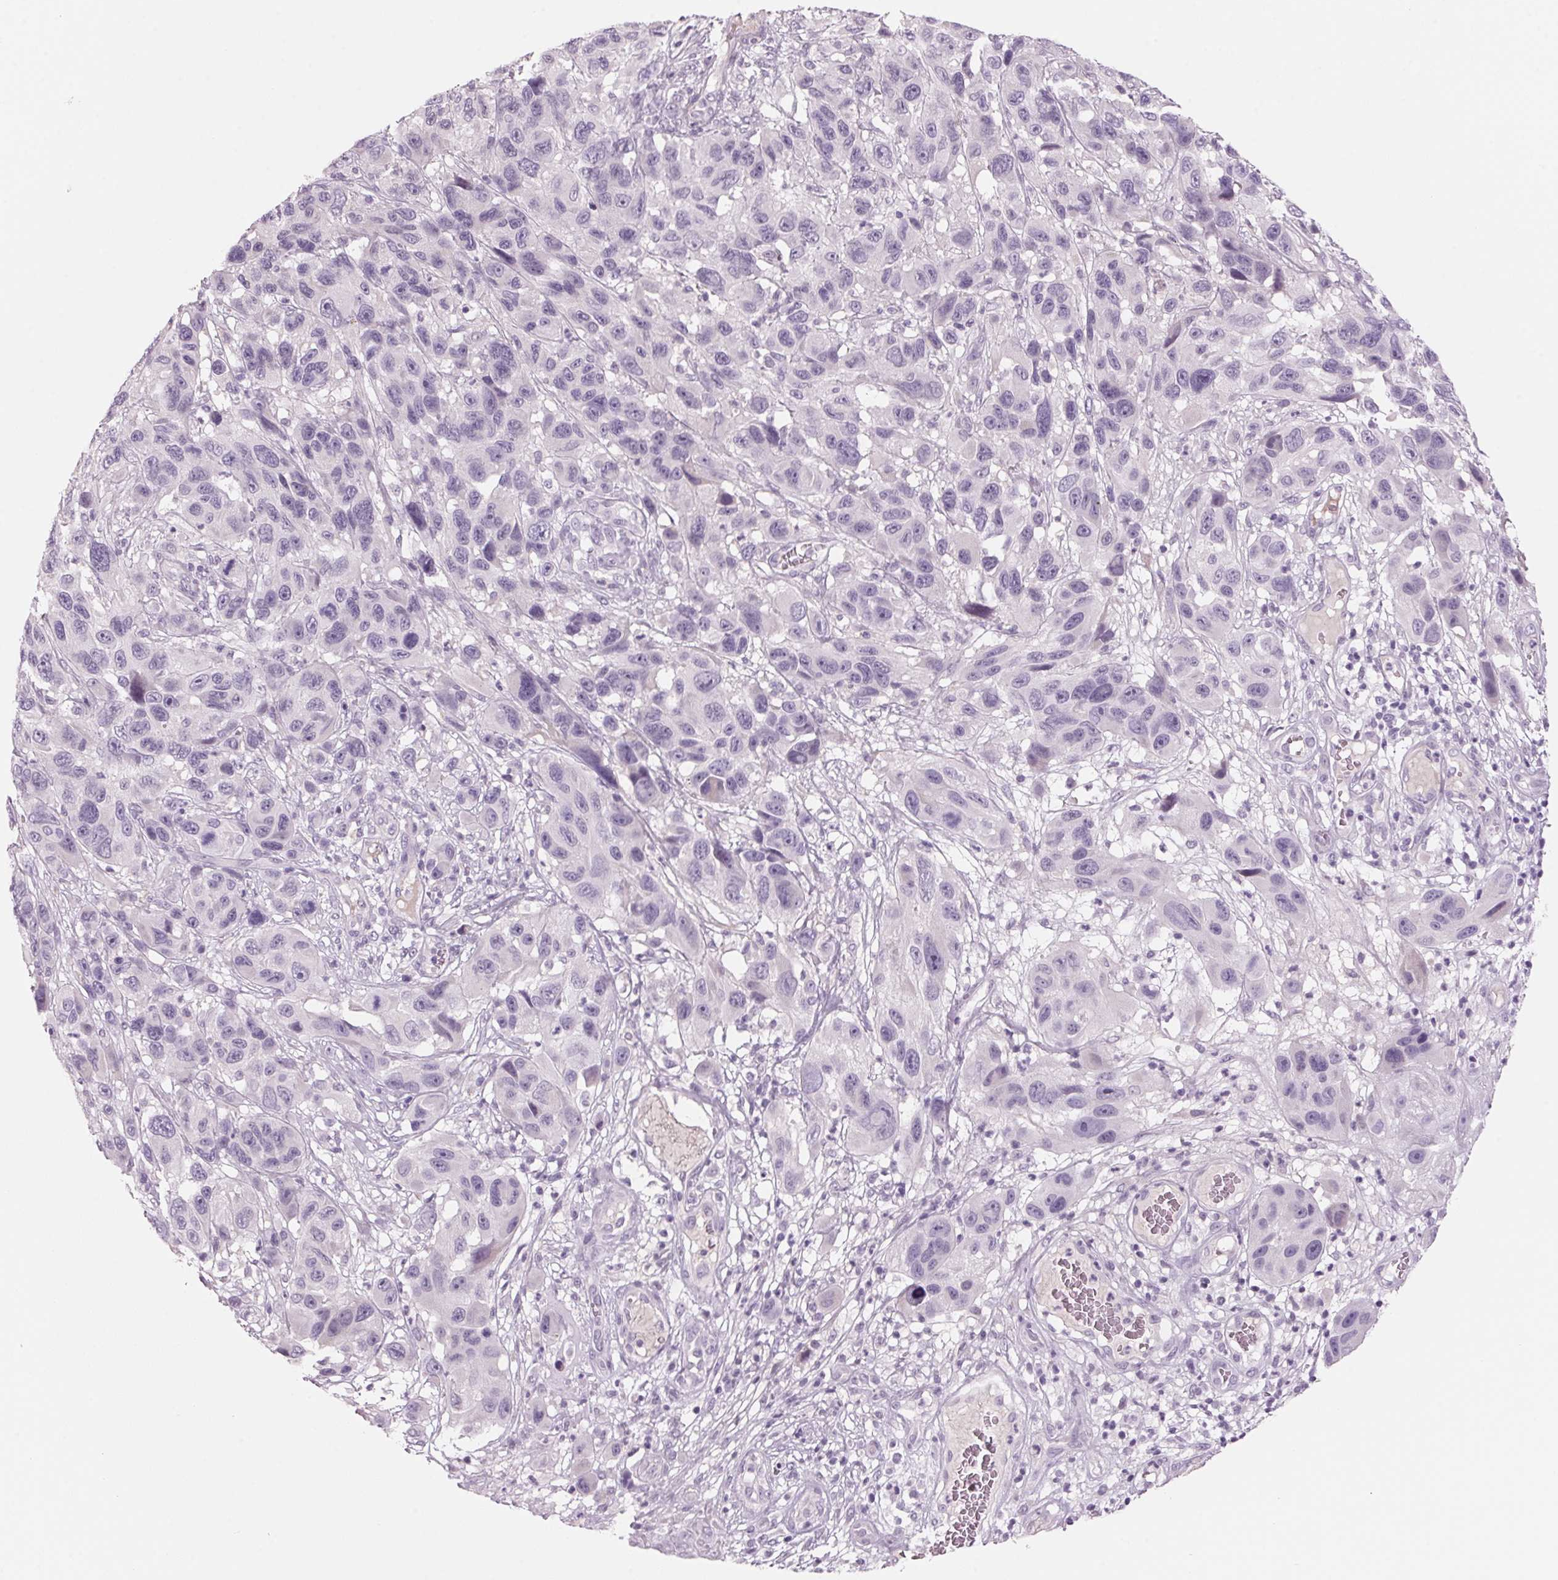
{"staining": {"intensity": "negative", "quantity": "none", "location": "none"}, "tissue": "melanoma", "cell_type": "Tumor cells", "image_type": "cancer", "snomed": [{"axis": "morphology", "description": "Malignant melanoma, NOS"}, {"axis": "topography", "description": "Skin"}], "caption": "The micrograph shows no staining of tumor cells in melanoma. (Immunohistochemistry, brightfield microscopy, high magnification).", "gene": "ADAM20", "patient": {"sex": "male", "age": 53}}